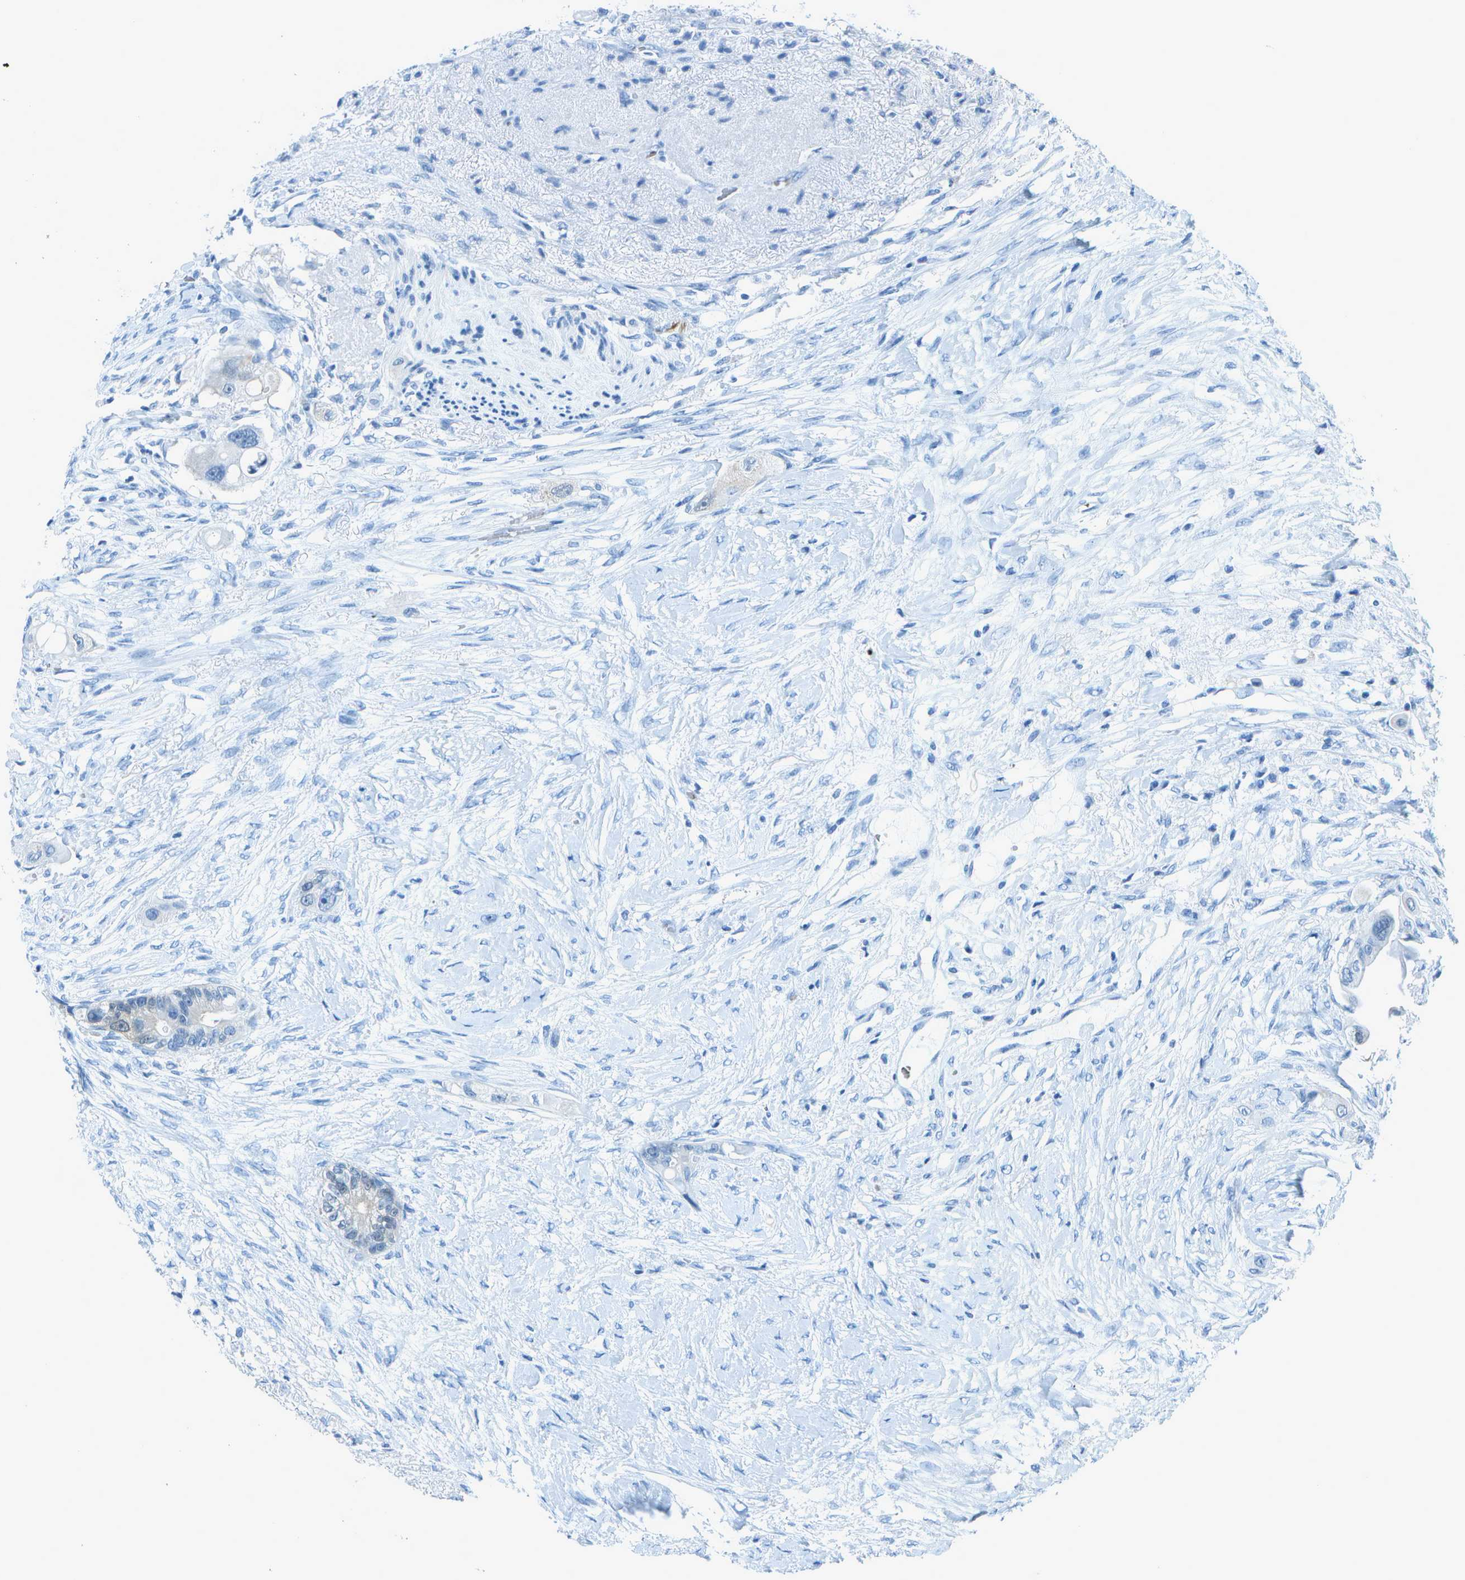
{"staining": {"intensity": "negative", "quantity": "none", "location": "none"}, "tissue": "colorectal cancer", "cell_type": "Tumor cells", "image_type": "cancer", "snomed": [{"axis": "morphology", "description": "Adenocarcinoma, NOS"}, {"axis": "topography", "description": "Colon"}], "caption": "The histopathology image demonstrates no significant expression in tumor cells of colorectal cancer (adenocarcinoma). The staining was performed using DAB (3,3'-diaminobenzidine) to visualize the protein expression in brown, while the nuclei were stained in blue with hematoxylin (Magnification: 20x).", "gene": "ASL", "patient": {"sex": "female", "age": 57}}